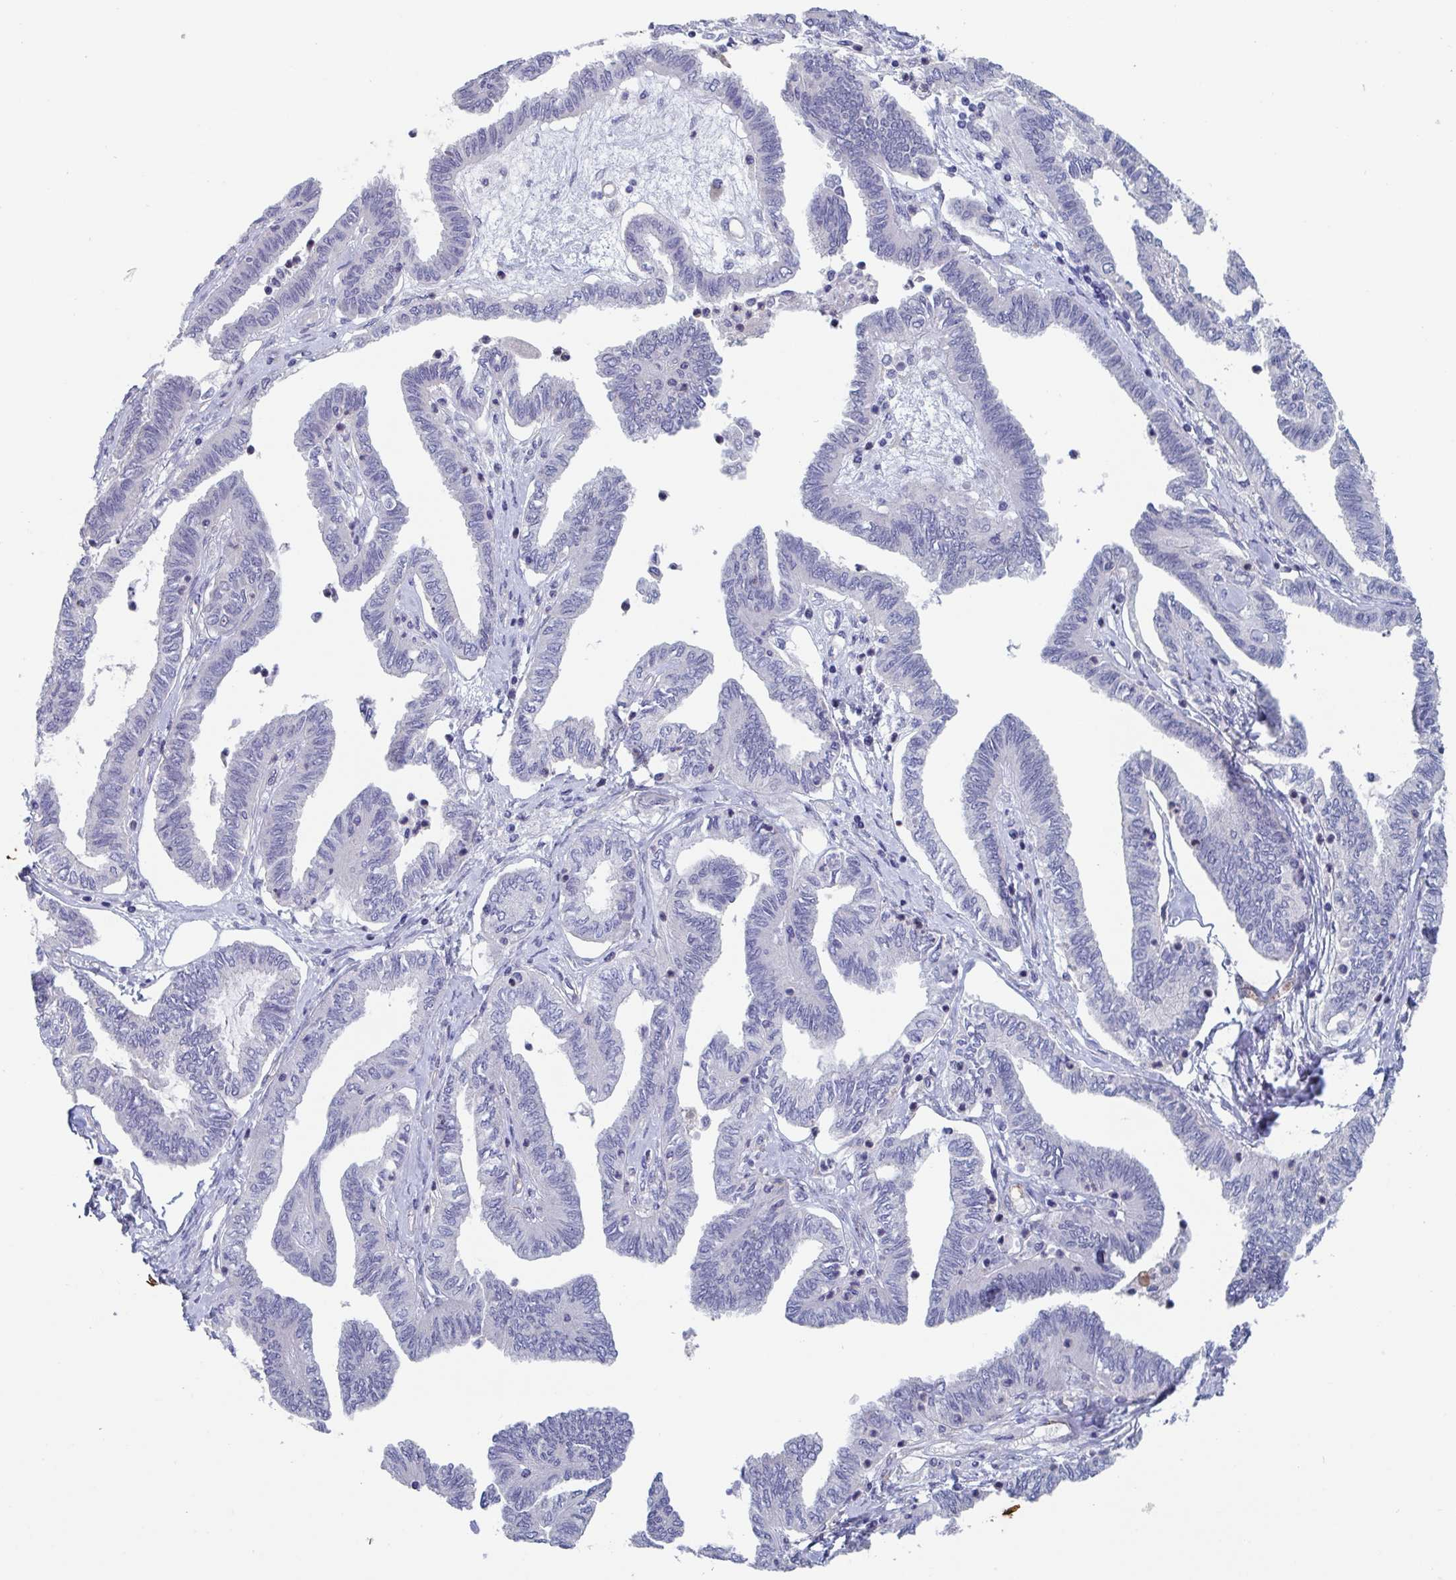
{"staining": {"intensity": "negative", "quantity": "none", "location": "none"}, "tissue": "ovarian cancer", "cell_type": "Tumor cells", "image_type": "cancer", "snomed": [{"axis": "morphology", "description": "Carcinoma, endometroid"}, {"axis": "topography", "description": "Ovary"}], "caption": "Immunohistochemistry (IHC) of ovarian endometroid carcinoma exhibits no expression in tumor cells. (Brightfield microscopy of DAB (3,3'-diaminobenzidine) immunohistochemistry (IHC) at high magnification).", "gene": "ST14", "patient": {"sex": "female", "age": 70}}